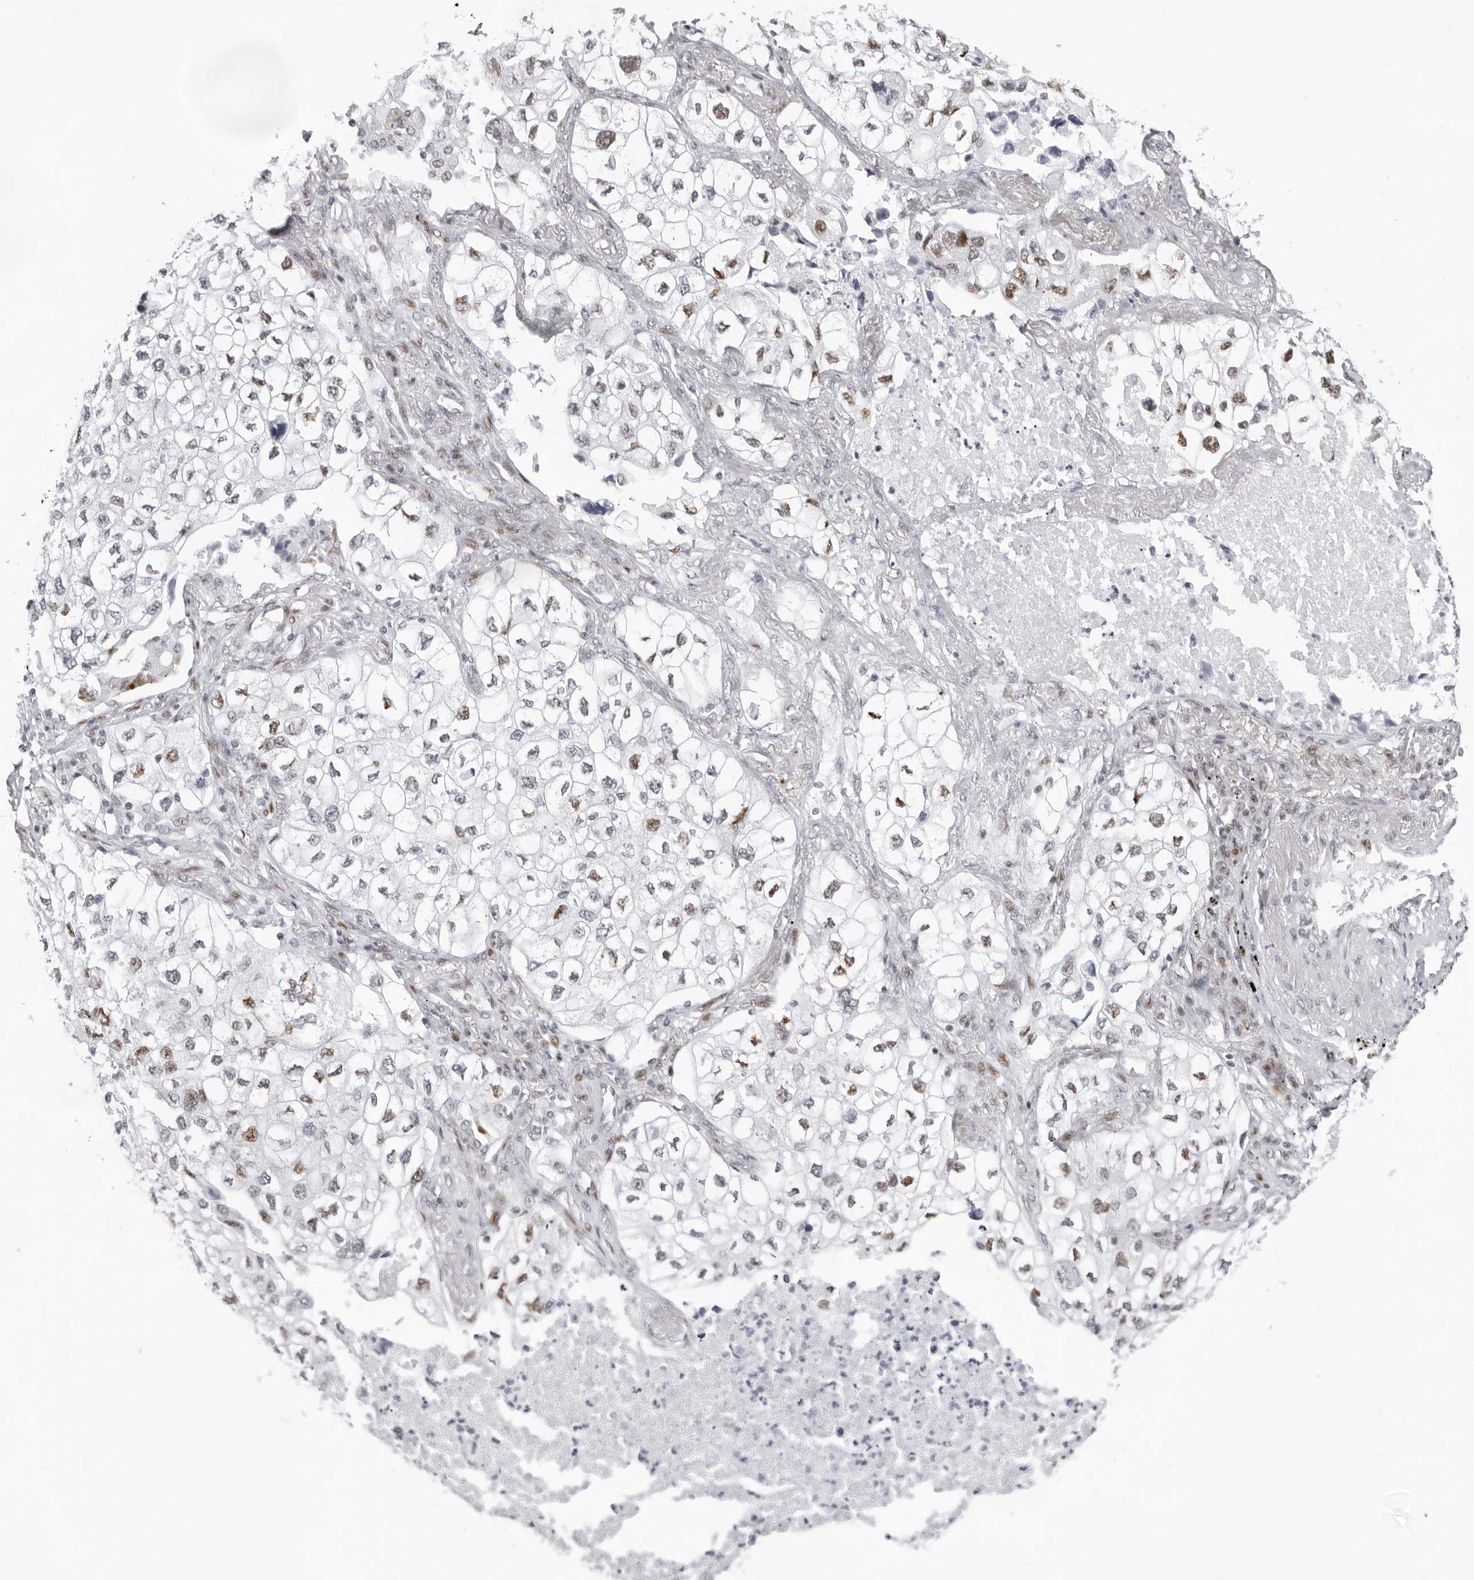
{"staining": {"intensity": "moderate", "quantity": "<25%", "location": "nuclear"}, "tissue": "lung cancer", "cell_type": "Tumor cells", "image_type": "cancer", "snomed": [{"axis": "morphology", "description": "Adenocarcinoma, NOS"}, {"axis": "topography", "description": "Lung"}], "caption": "This is a histology image of immunohistochemistry staining of adenocarcinoma (lung), which shows moderate positivity in the nuclear of tumor cells.", "gene": "NTPCR", "patient": {"sex": "male", "age": 63}}